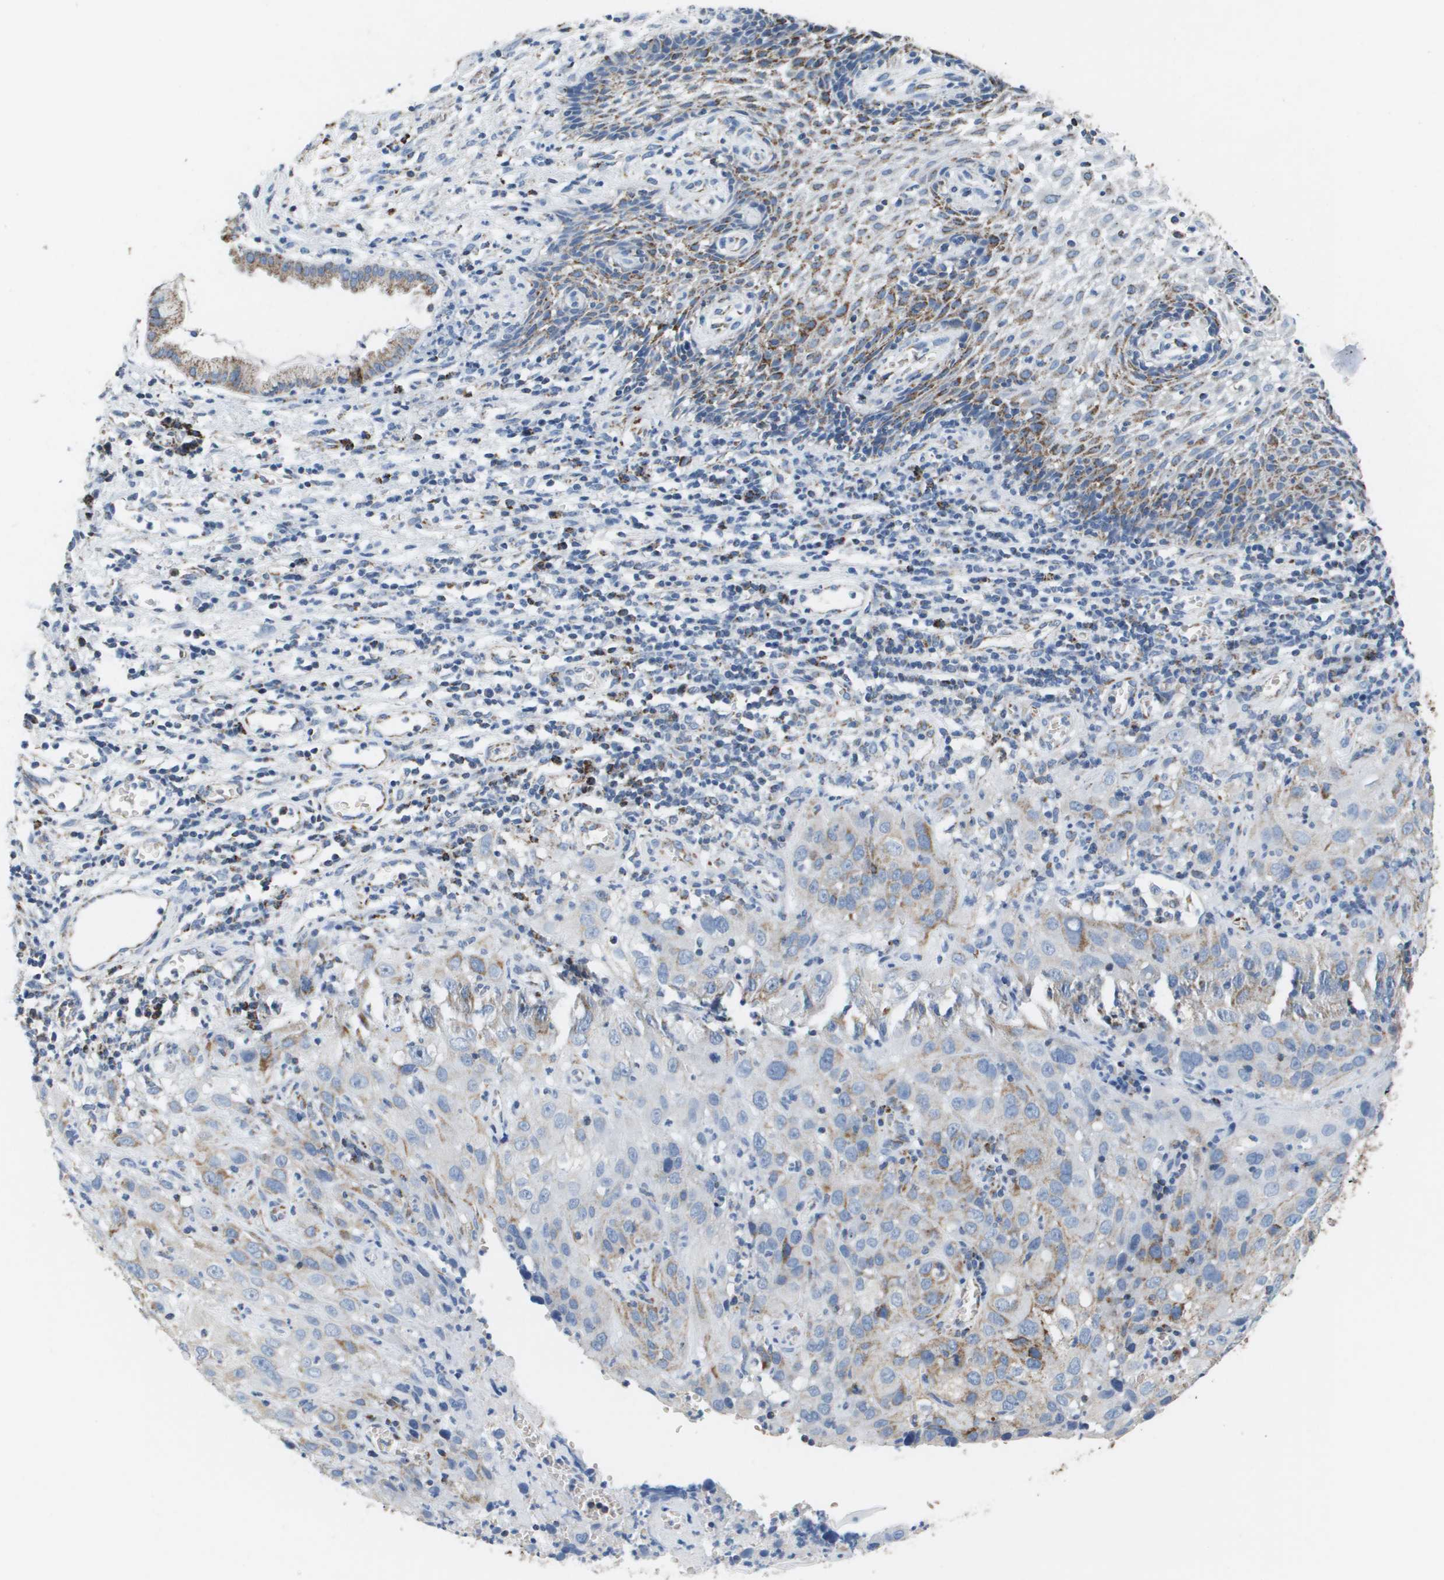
{"staining": {"intensity": "moderate", "quantity": "<25%", "location": "cytoplasmic/membranous"}, "tissue": "cervical cancer", "cell_type": "Tumor cells", "image_type": "cancer", "snomed": [{"axis": "morphology", "description": "Squamous cell carcinoma, NOS"}, {"axis": "topography", "description": "Cervix"}], "caption": "Human cervical cancer (squamous cell carcinoma) stained for a protein (brown) reveals moderate cytoplasmic/membranous positive staining in about <25% of tumor cells.", "gene": "ATP5F1B", "patient": {"sex": "female", "age": 32}}